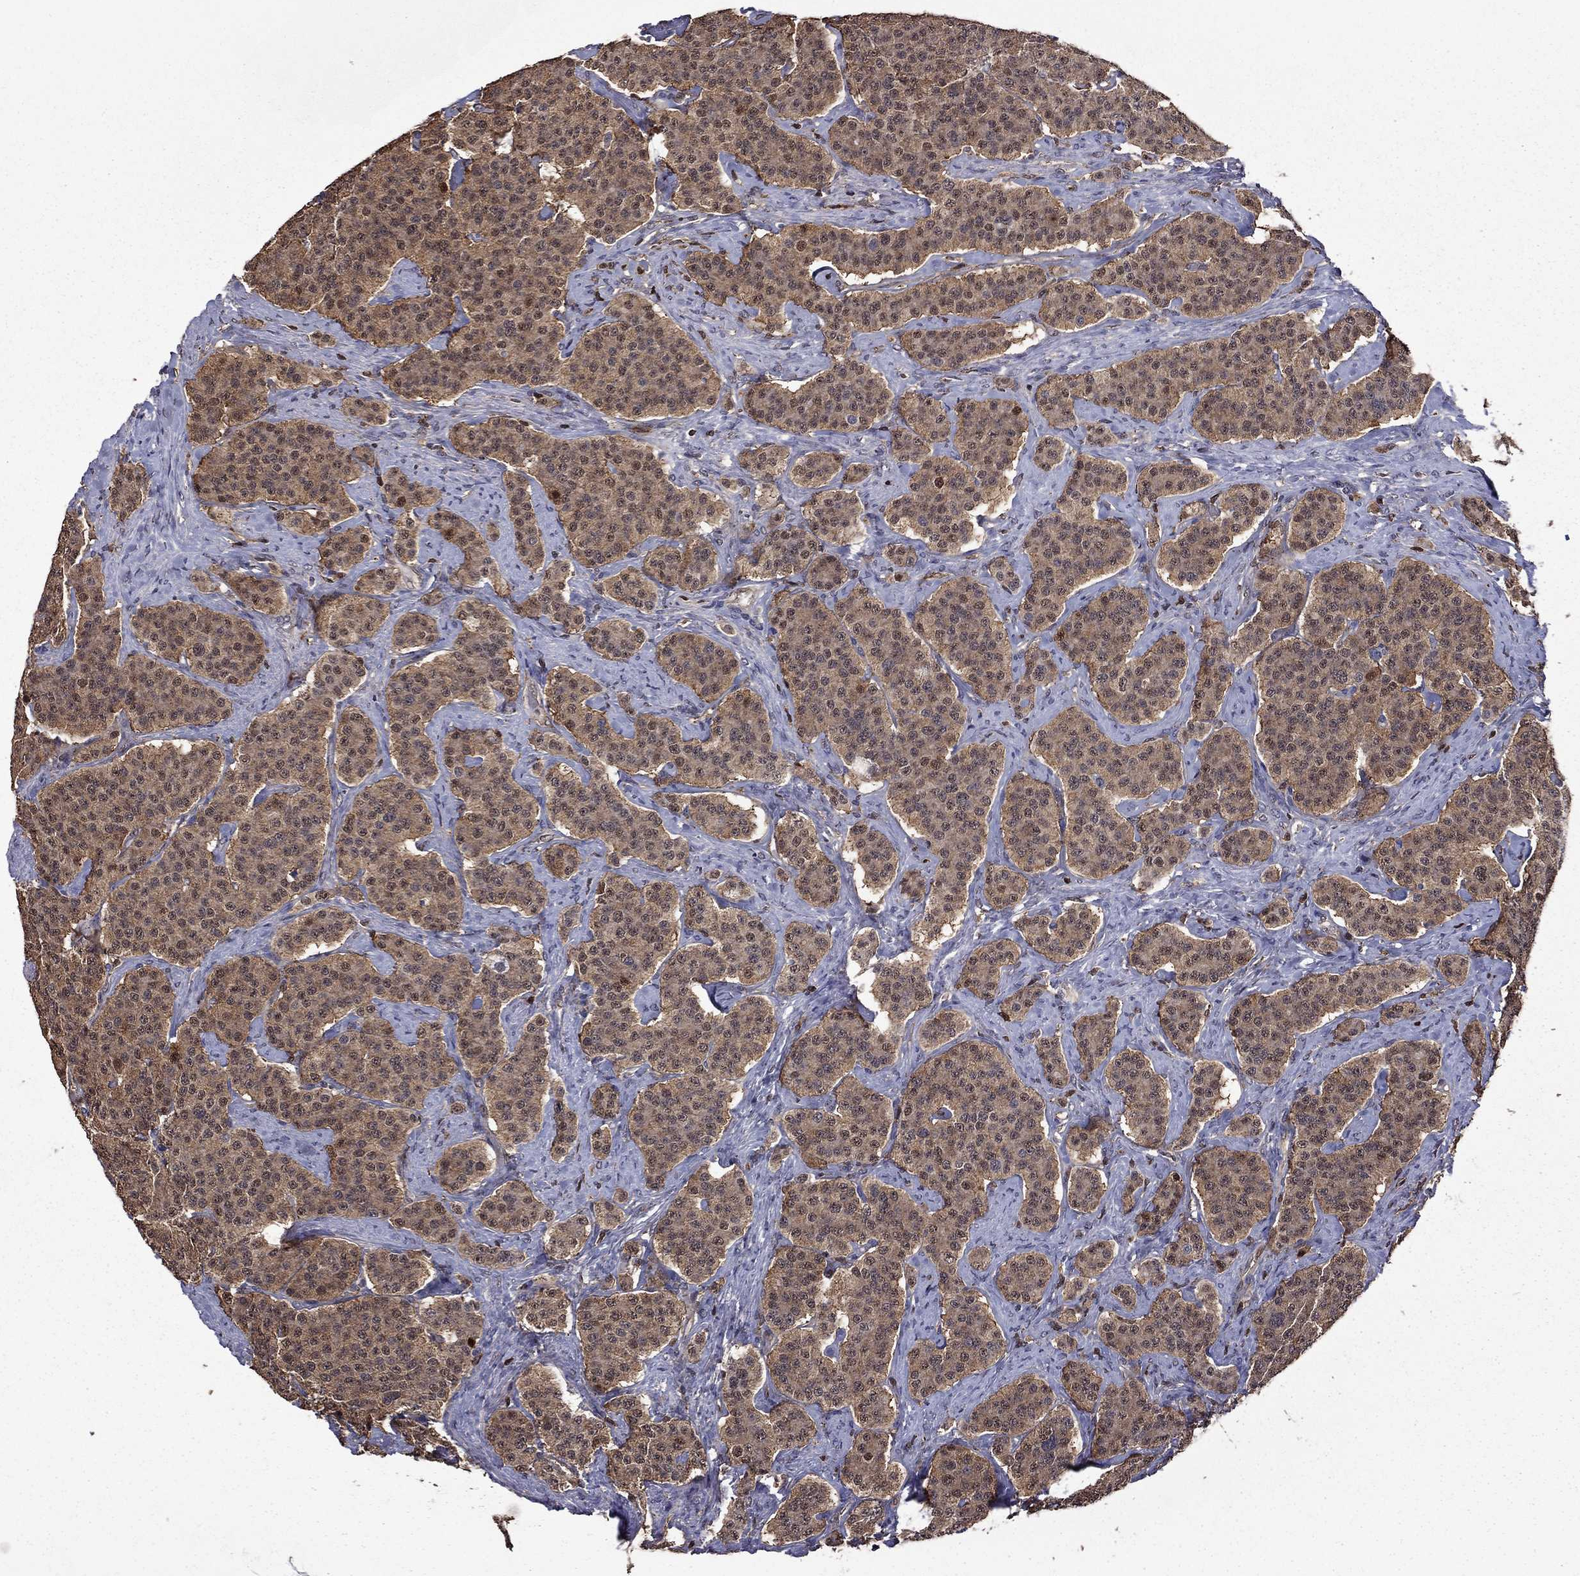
{"staining": {"intensity": "moderate", "quantity": "<25%", "location": "nuclear"}, "tissue": "carcinoid", "cell_type": "Tumor cells", "image_type": "cancer", "snomed": [{"axis": "morphology", "description": "Carcinoid, malignant, NOS"}, {"axis": "topography", "description": "Small intestine"}], "caption": "Approximately <25% of tumor cells in human carcinoid (malignant) demonstrate moderate nuclear protein expression as visualized by brown immunohistochemical staining.", "gene": "APPBP2", "patient": {"sex": "female", "age": 58}}